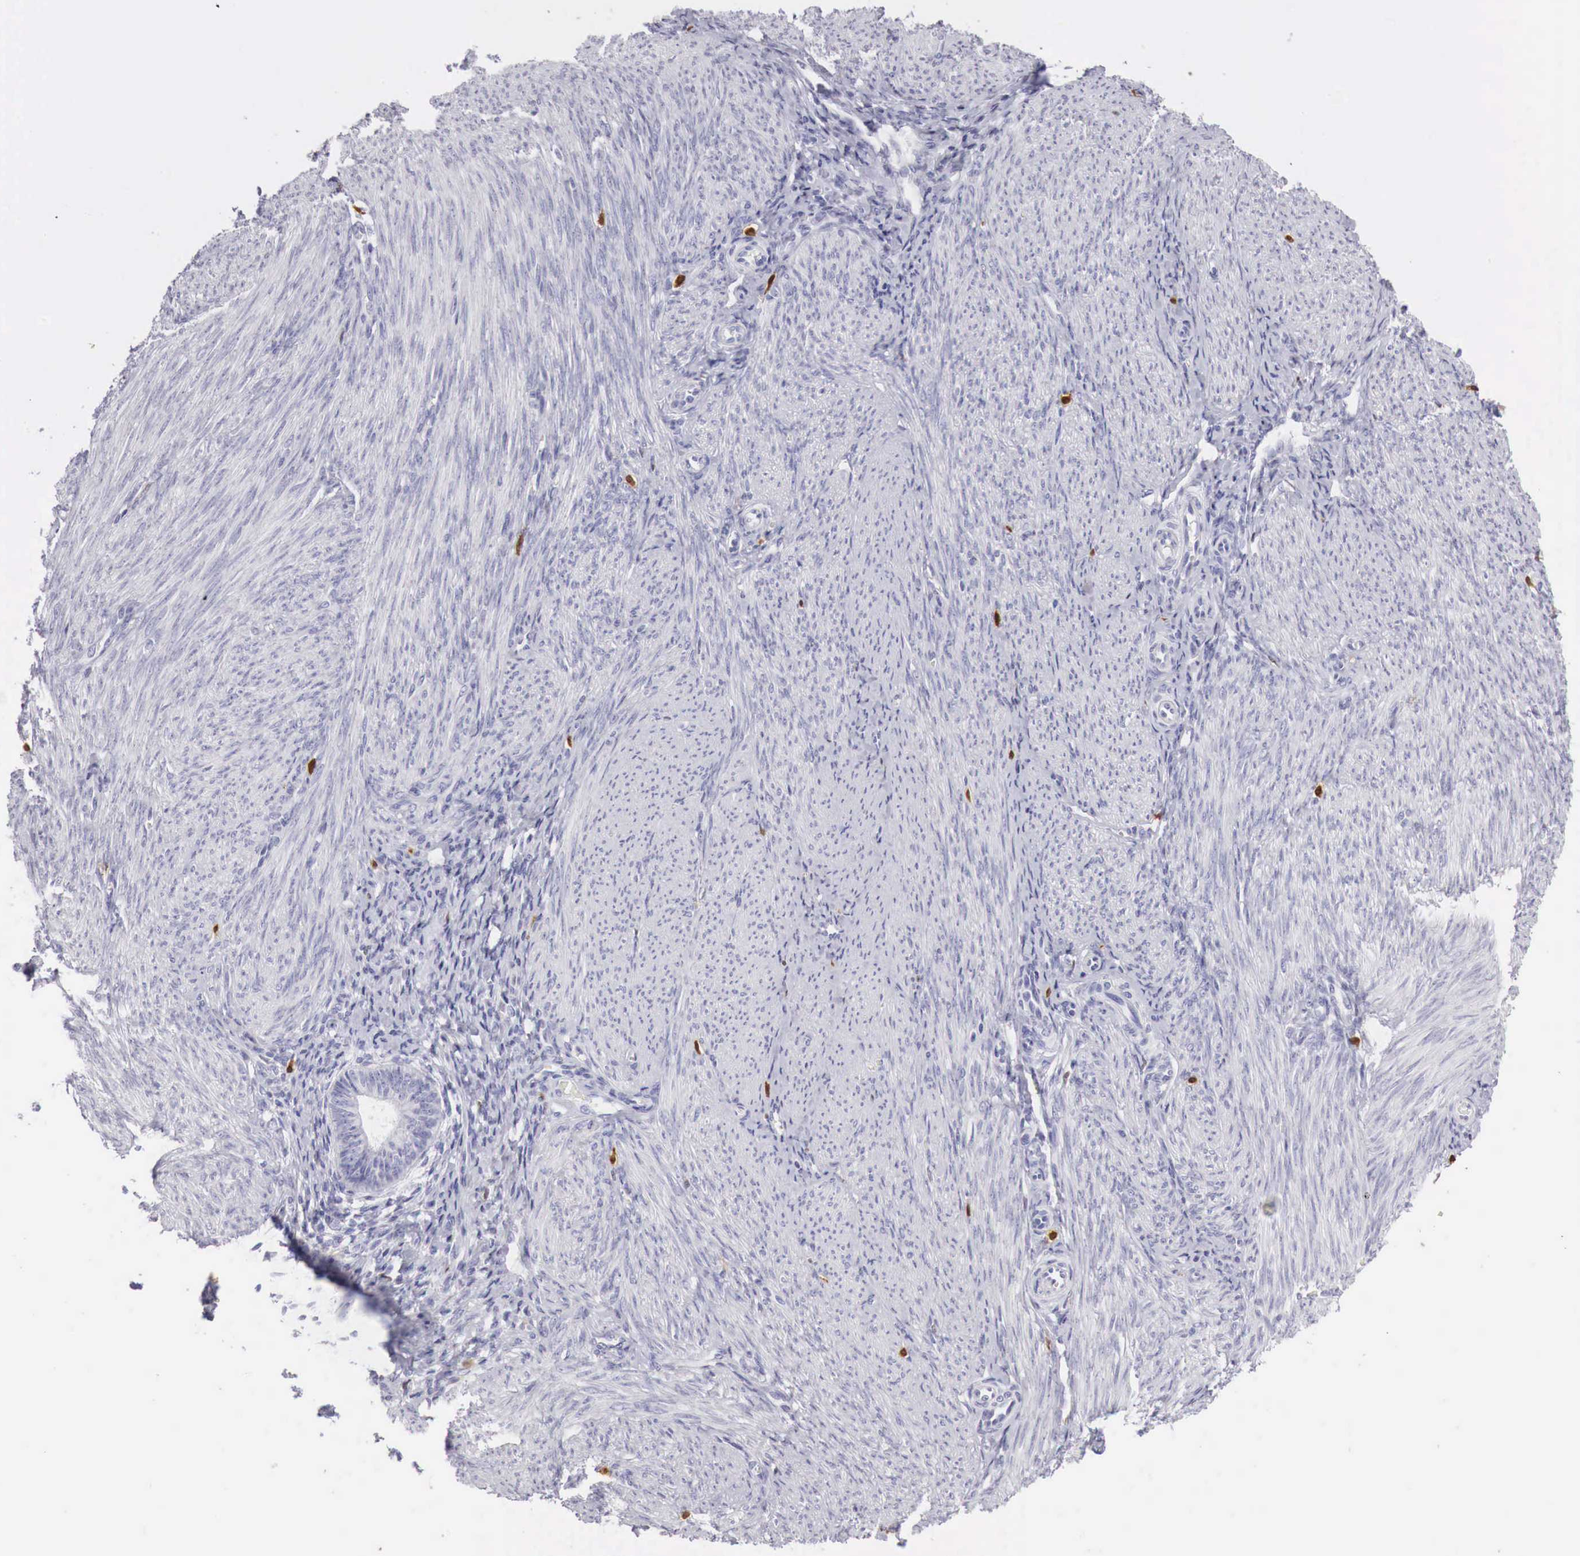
{"staining": {"intensity": "negative", "quantity": "none", "location": "none"}, "tissue": "endometrial cancer", "cell_type": "Tumor cells", "image_type": "cancer", "snomed": [{"axis": "morphology", "description": "Adenocarcinoma, NOS"}, {"axis": "topography", "description": "Endometrium"}], "caption": "Tumor cells show no significant protein staining in endometrial cancer (adenocarcinoma). (DAB immunohistochemistry, high magnification).", "gene": "RENBP", "patient": {"sex": "female", "age": 63}}